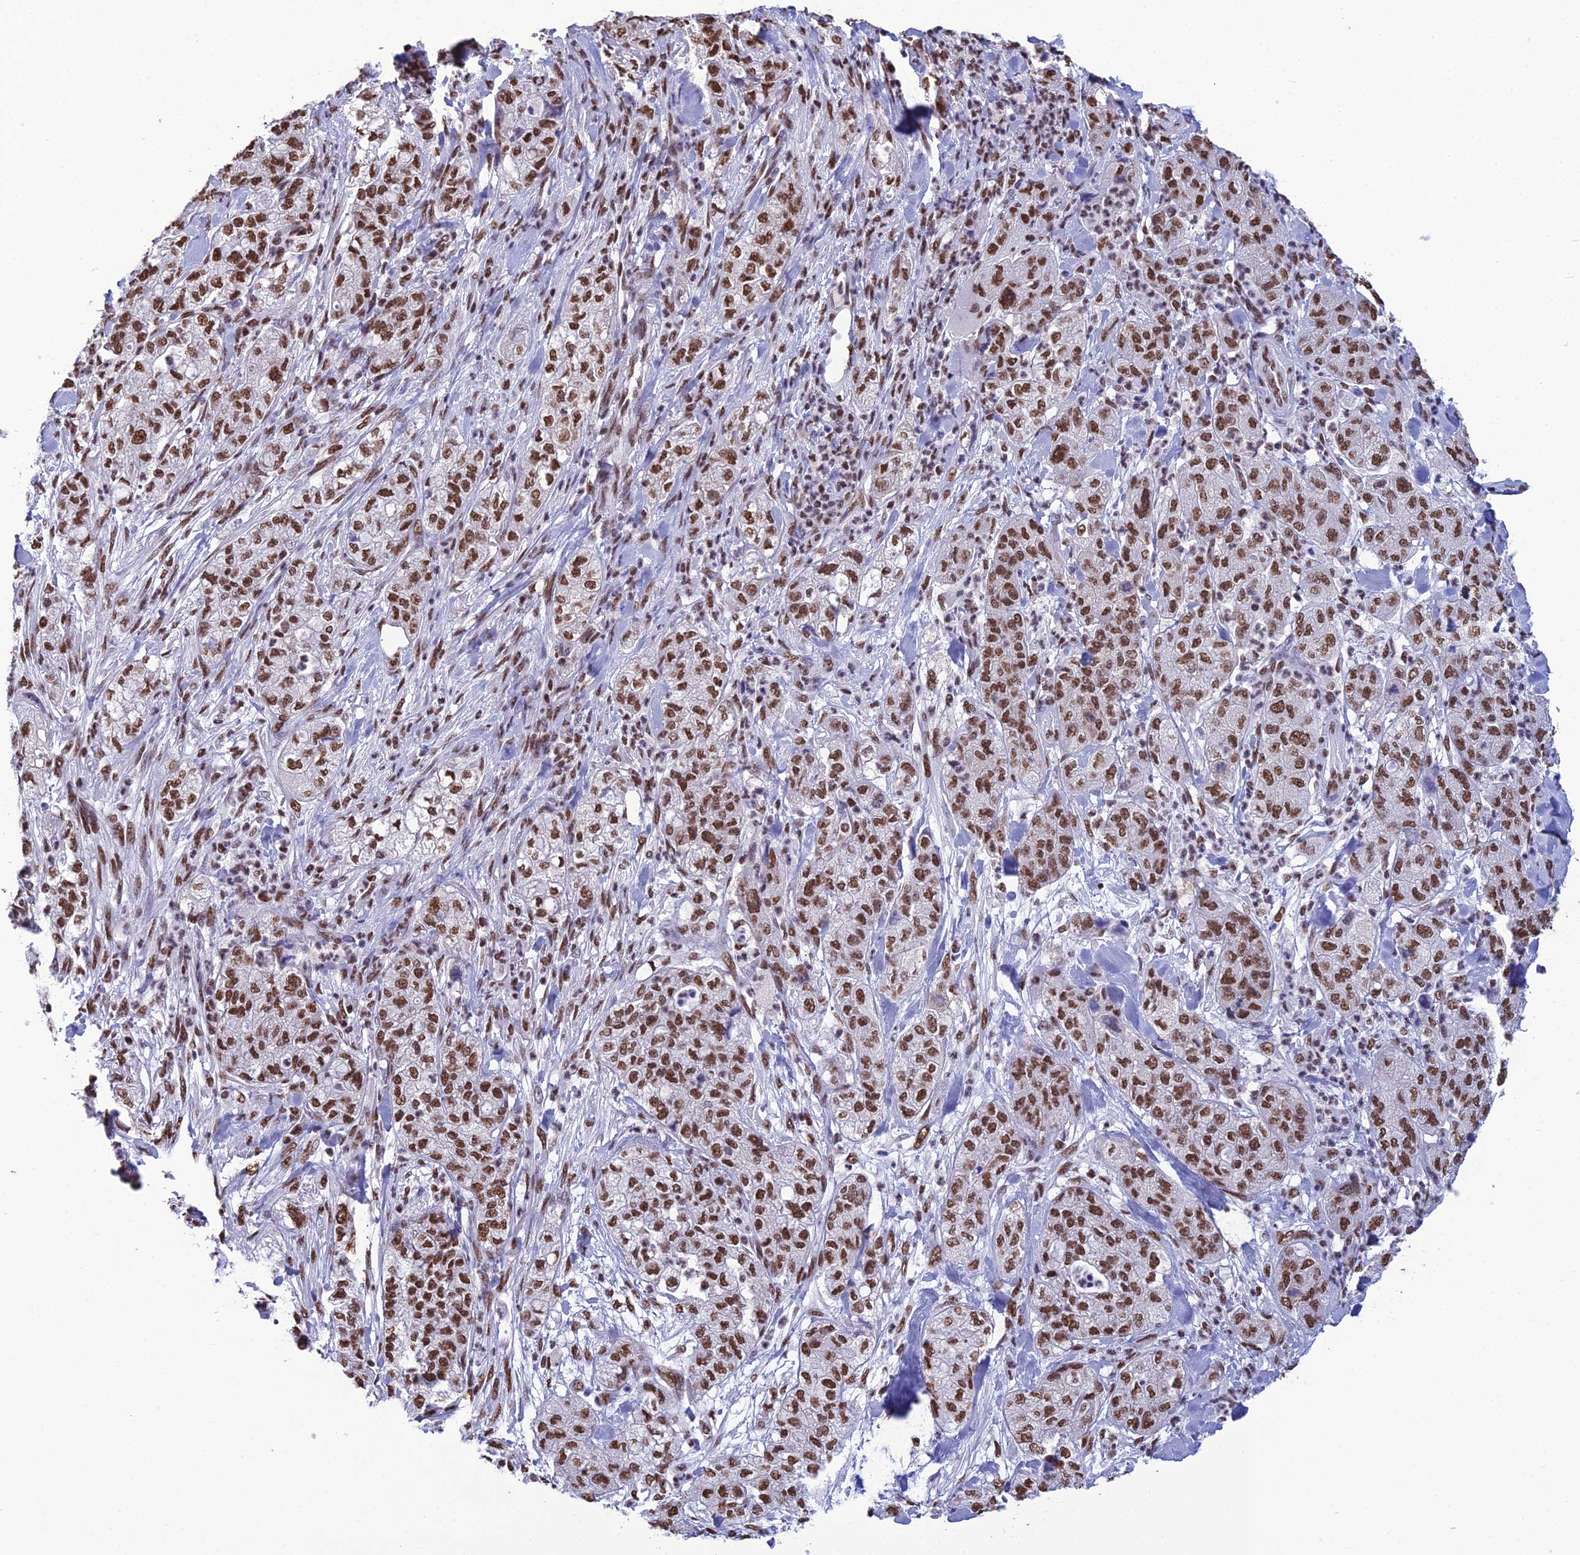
{"staining": {"intensity": "strong", "quantity": ">75%", "location": "nuclear"}, "tissue": "pancreatic cancer", "cell_type": "Tumor cells", "image_type": "cancer", "snomed": [{"axis": "morphology", "description": "Adenocarcinoma, NOS"}, {"axis": "topography", "description": "Pancreas"}], "caption": "This photomicrograph displays IHC staining of human adenocarcinoma (pancreatic), with high strong nuclear staining in about >75% of tumor cells.", "gene": "PRAMEF12", "patient": {"sex": "female", "age": 78}}